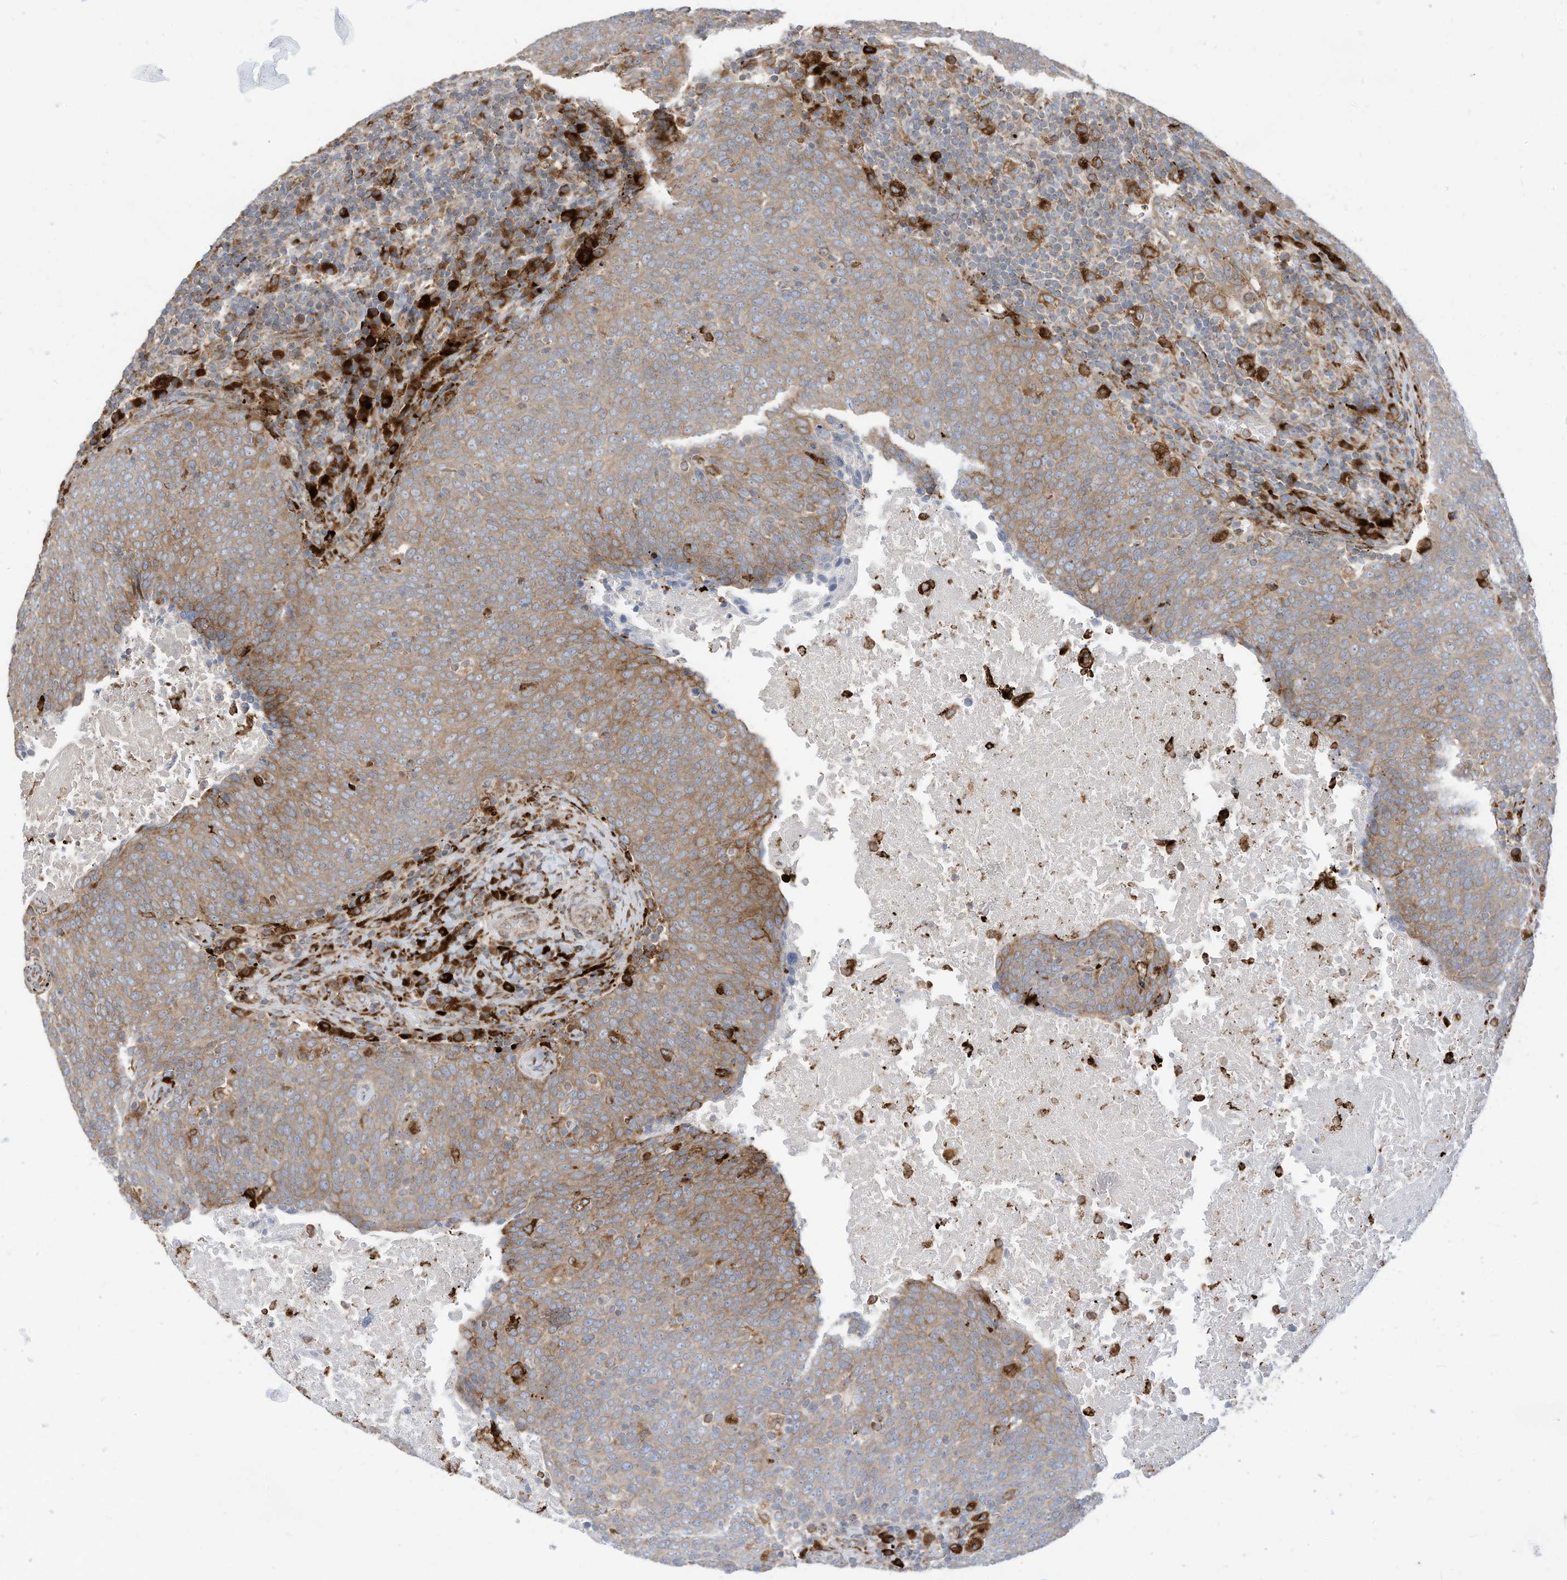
{"staining": {"intensity": "moderate", "quantity": "25%-75%", "location": "cytoplasmic/membranous"}, "tissue": "head and neck cancer", "cell_type": "Tumor cells", "image_type": "cancer", "snomed": [{"axis": "morphology", "description": "Squamous cell carcinoma, NOS"}, {"axis": "morphology", "description": "Squamous cell carcinoma, metastatic, NOS"}, {"axis": "topography", "description": "Lymph node"}, {"axis": "topography", "description": "Head-Neck"}], "caption": "This is an image of immunohistochemistry staining of metastatic squamous cell carcinoma (head and neck), which shows moderate positivity in the cytoplasmic/membranous of tumor cells.", "gene": "TRNAU1AP", "patient": {"sex": "male", "age": 62}}